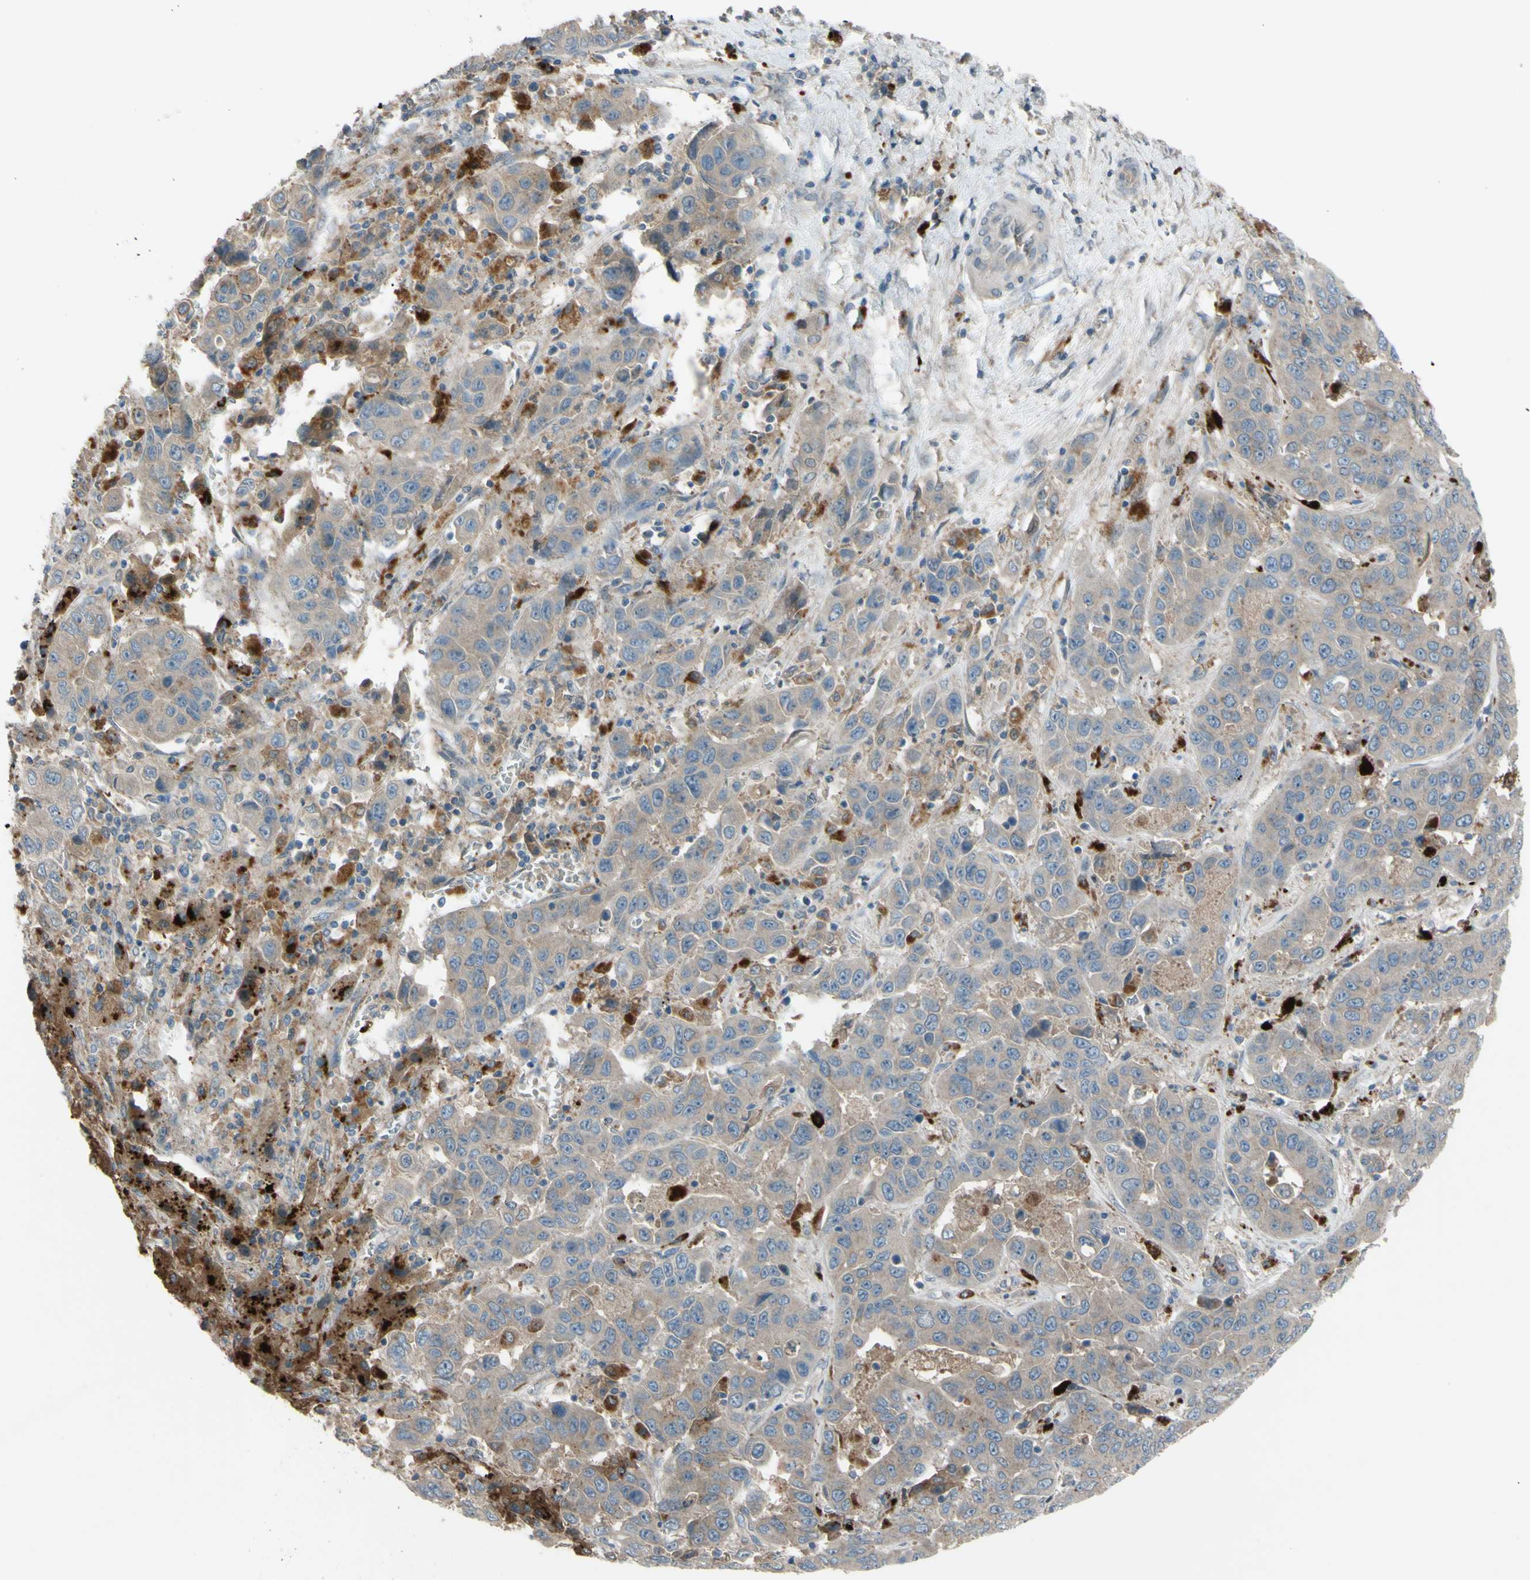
{"staining": {"intensity": "weak", "quantity": ">75%", "location": "cytoplasmic/membranous"}, "tissue": "liver cancer", "cell_type": "Tumor cells", "image_type": "cancer", "snomed": [{"axis": "morphology", "description": "Cholangiocarcinoma"}, {"axis": "topography", "description": "Liver"}], "caption": "Immunohistochemical staining of liver cancer (cholangiocarcinoma) exhibits weak cytoplasmic/membranous protein expression in approximately >75% of tumor cells.", "gene": "AFP", "patient": {"sex": "female", "age": 52}}